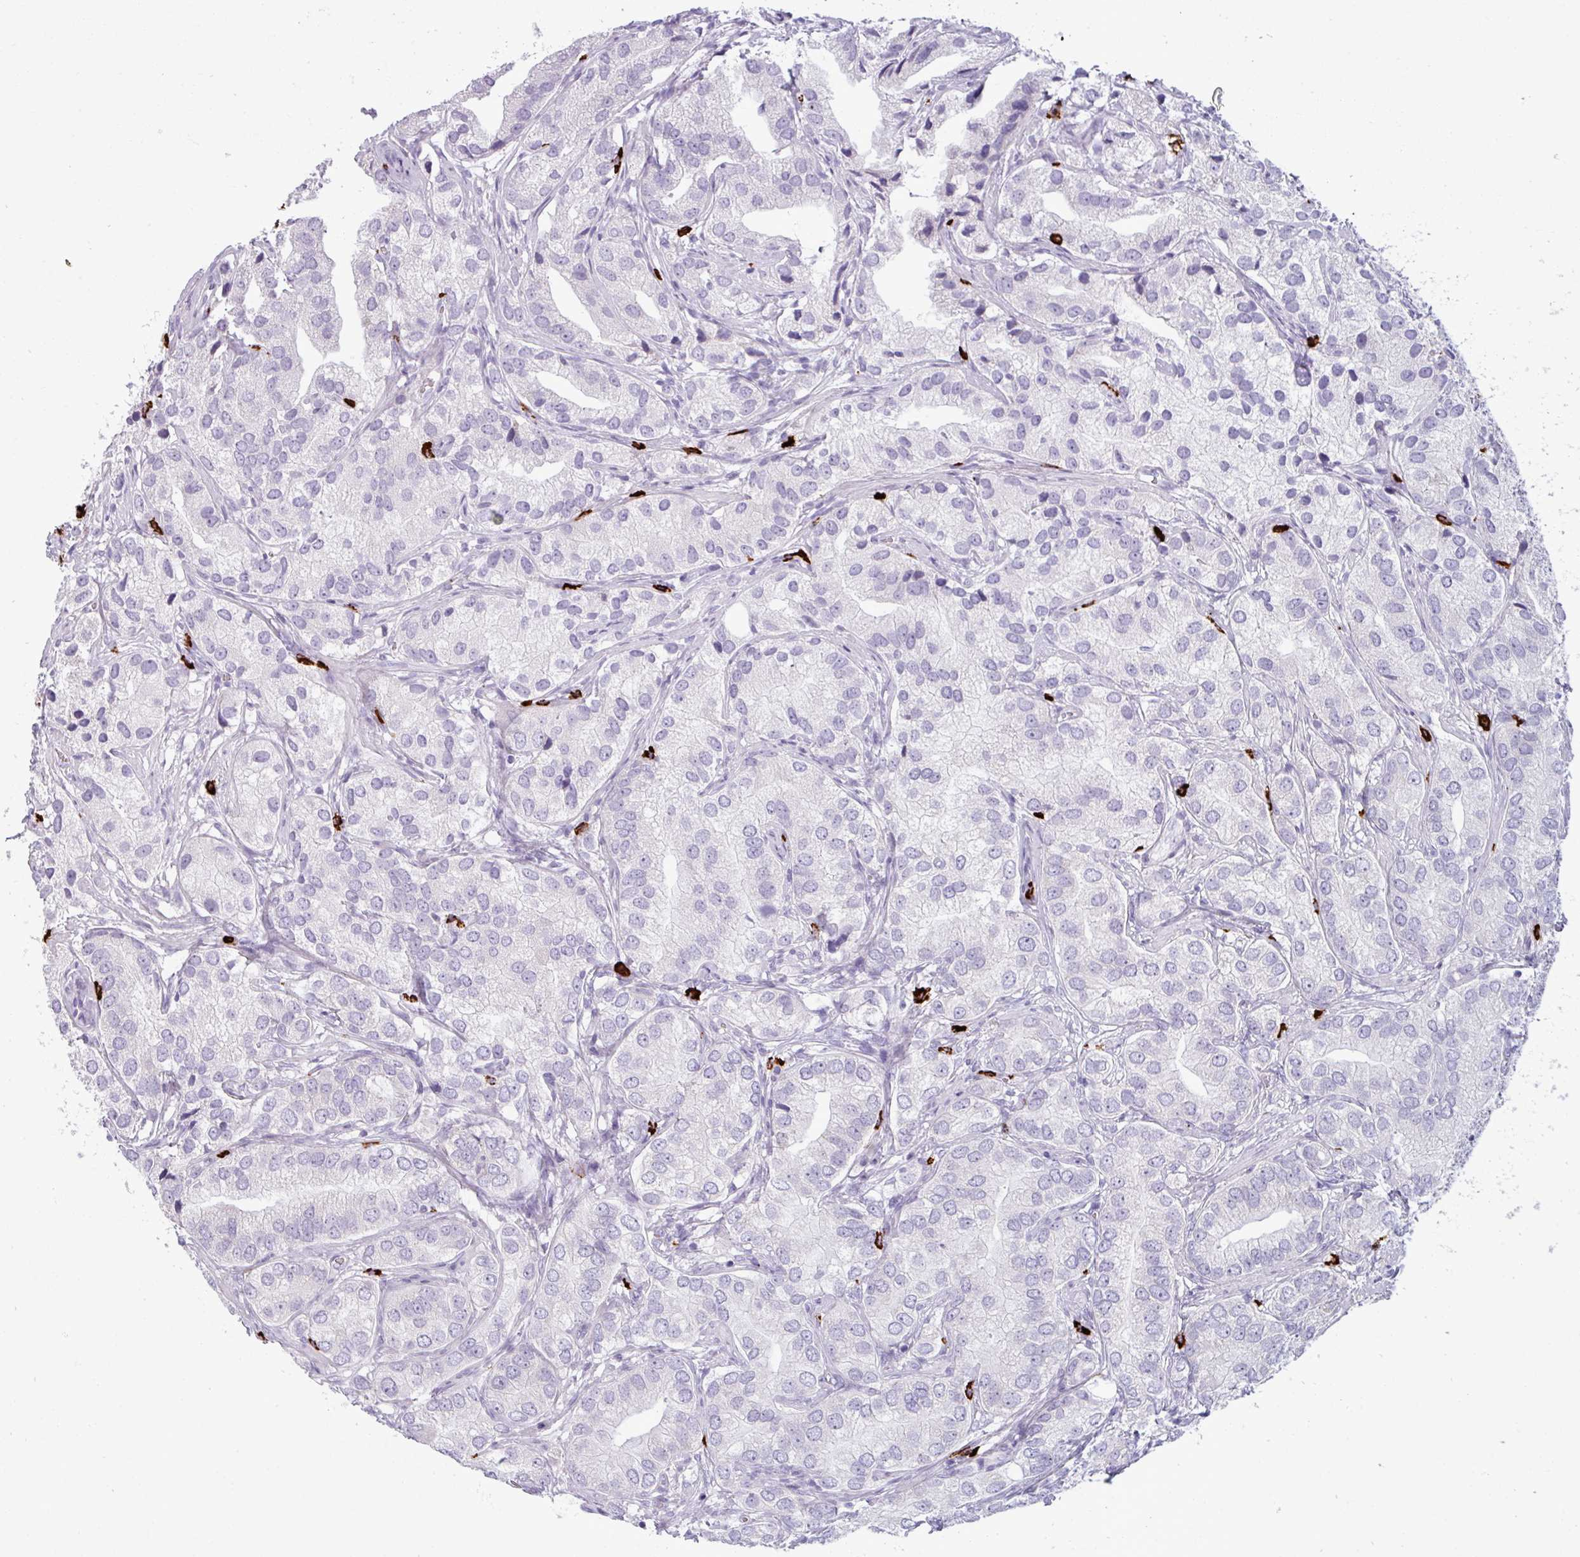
{"staining": {"intensity": "negative", "quantity": "none", "location": "none"}, "tissue": "prostate cancer", "cell_type": "Tumor cells", "image_type": "cancer", "snomed": [{"axis": "morphology", "description": "Adenocarcinoma, High grade"}, {"axis": "topography", "description": "Prostate"}], "caption": "The immunohistochemistry (IHC) image has no significant staining in tumor cells of high-grade adenocarcinoma (prostate) tissue.", "gene": "TRIM39", "patient": {"sex": "male", "age": 82}}